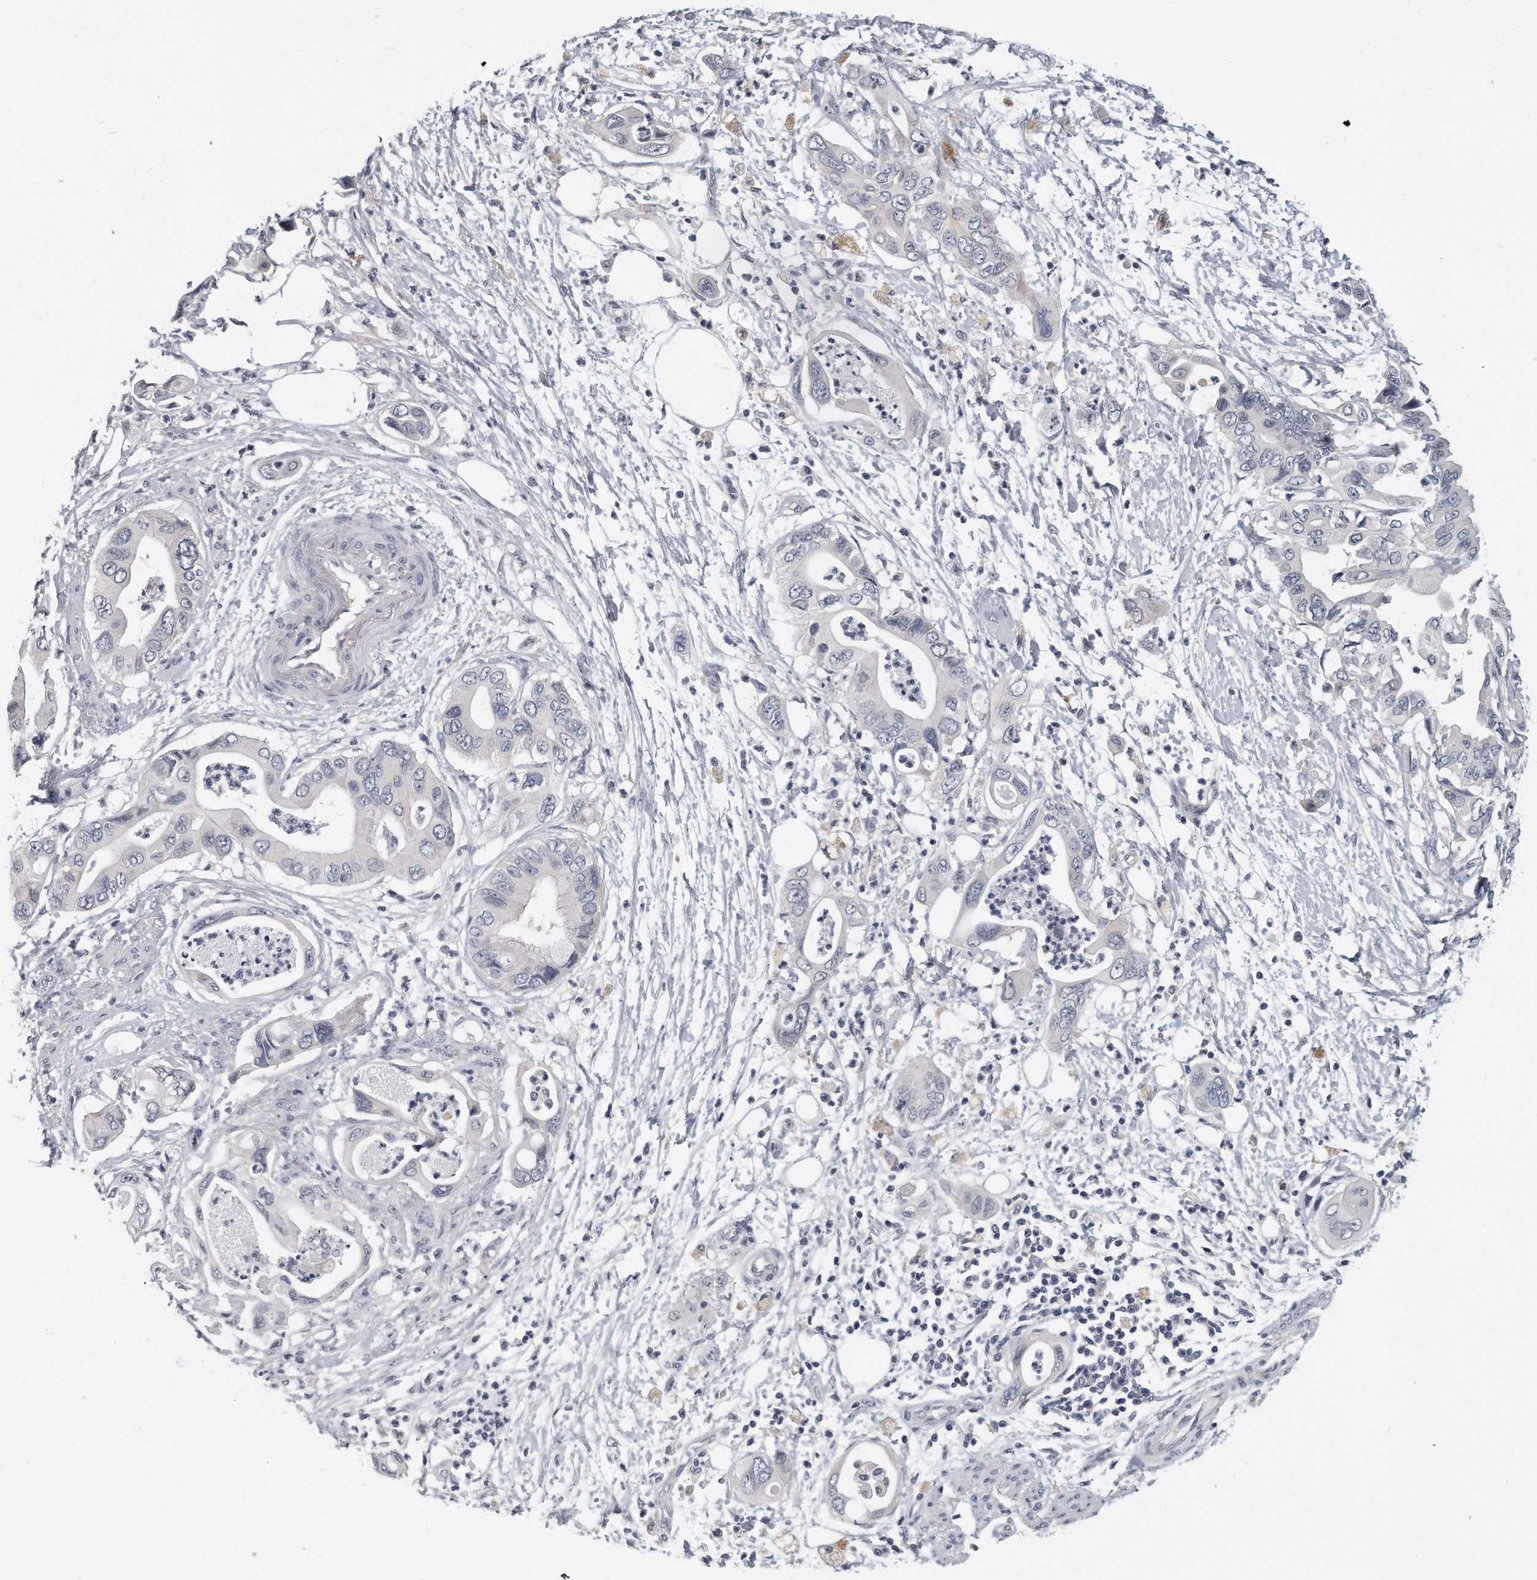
{"staining": {"intensity": "negative", "quantity": "none", "location": "none"}, "tissue": "pancreatic cancer", "cell_type": "Tumor cells", "image_type": "cancer", "snomed": [{"axis": "morphology", "description": "Adenocarcinoma, NOS"}, {"axis": "topography", "description": "Pancreas"}], "caption": "Pancreatic cancer (adenocarcinoma) was stained to show a protein in brown. There is no significant staining in tumor cells.", "gene": "KLHL7", "patient": {"sex": "male", "age": 66}}